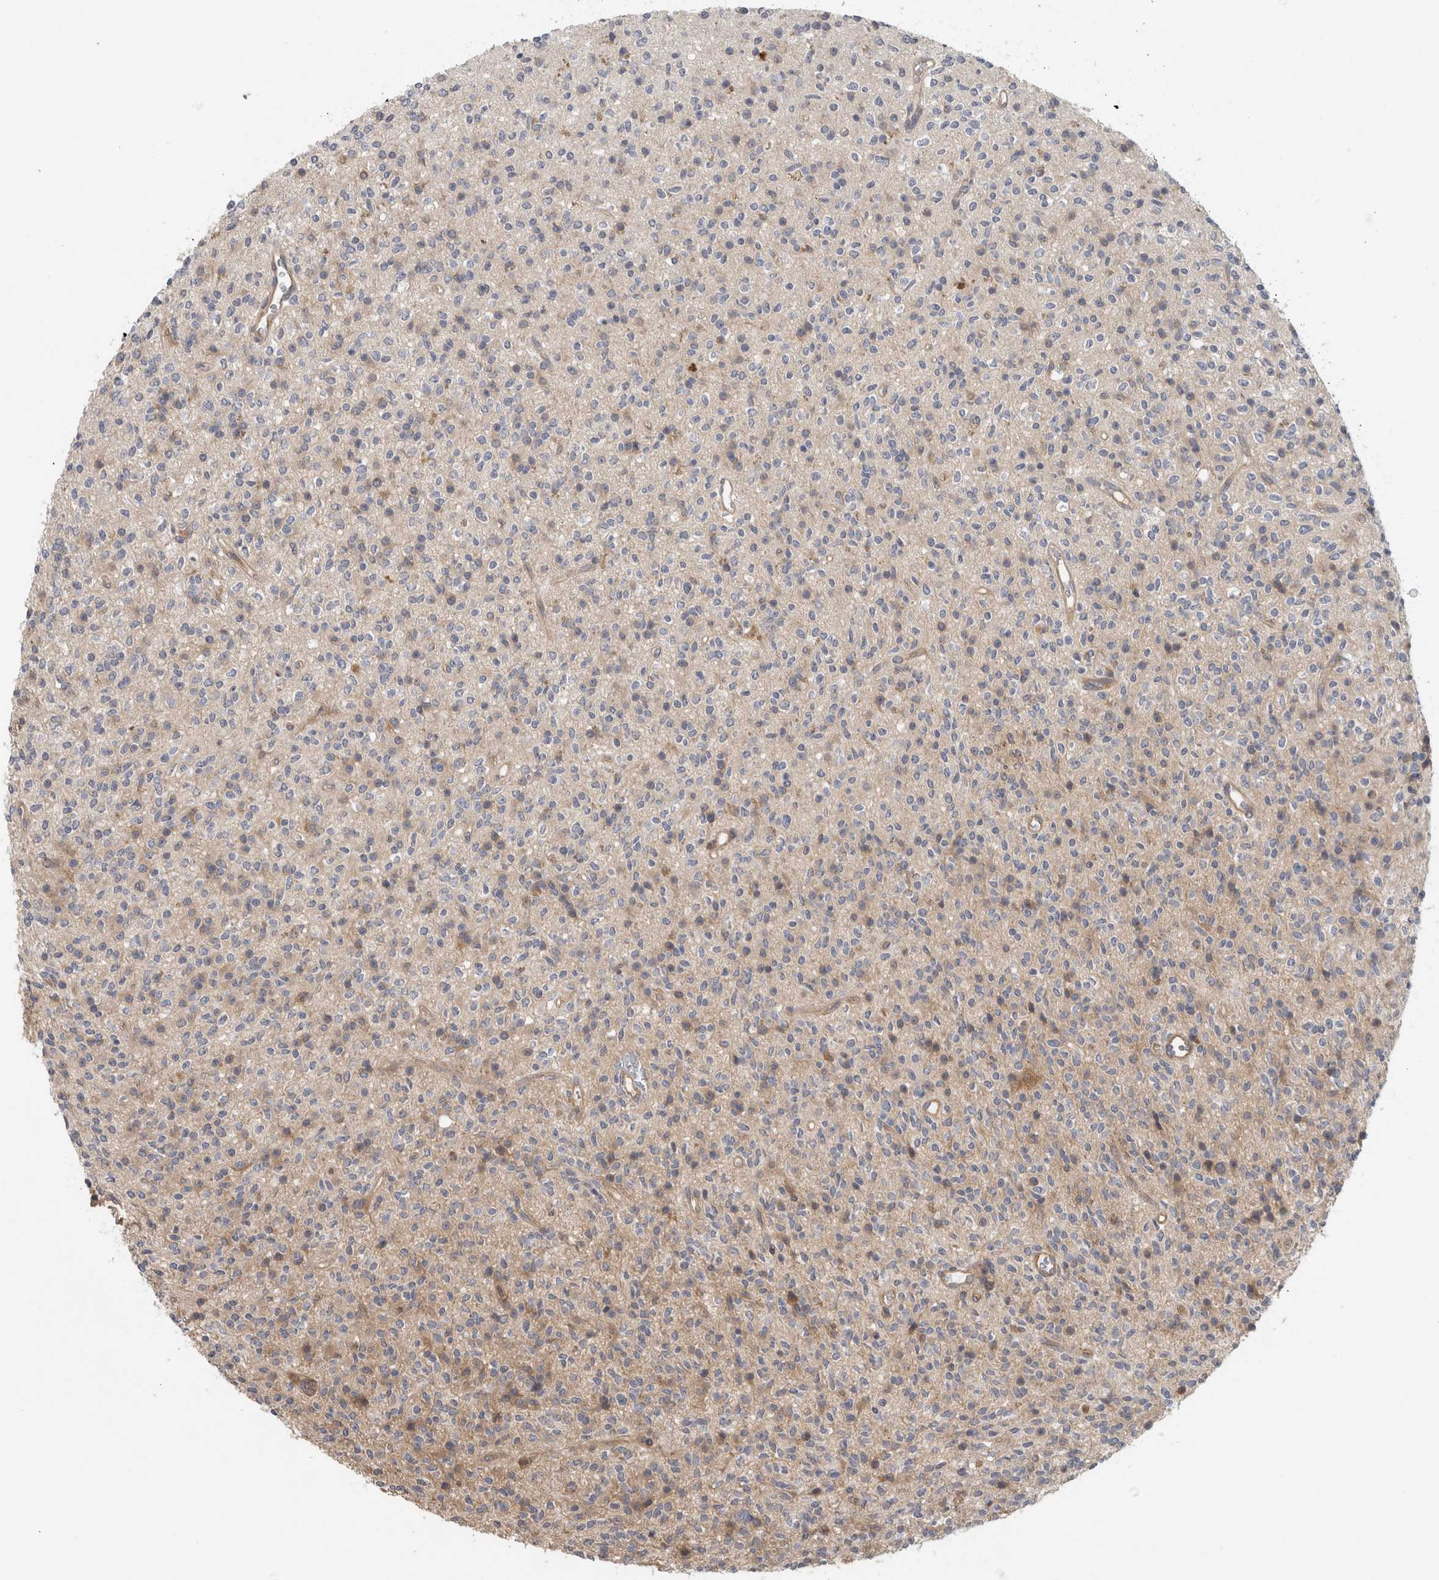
{"staining": {"intensity": "negative", "quantity": "none", "location": "none"}, "tissue": "glioma", "cell_type": "Tumor cells", "image_type": "cancer", "snomed": [{"axis": "morphology", "description": "Glioma, malignant, High grade"}, {"axis": "topography", "description": "Brain"}], "caption": "A high-resolution micrograph shows IHC staining of glioma, which shows no significant expression in tumor cells.", "gene": "PARP6", "patient": {"sex": "male", "age": 34}}